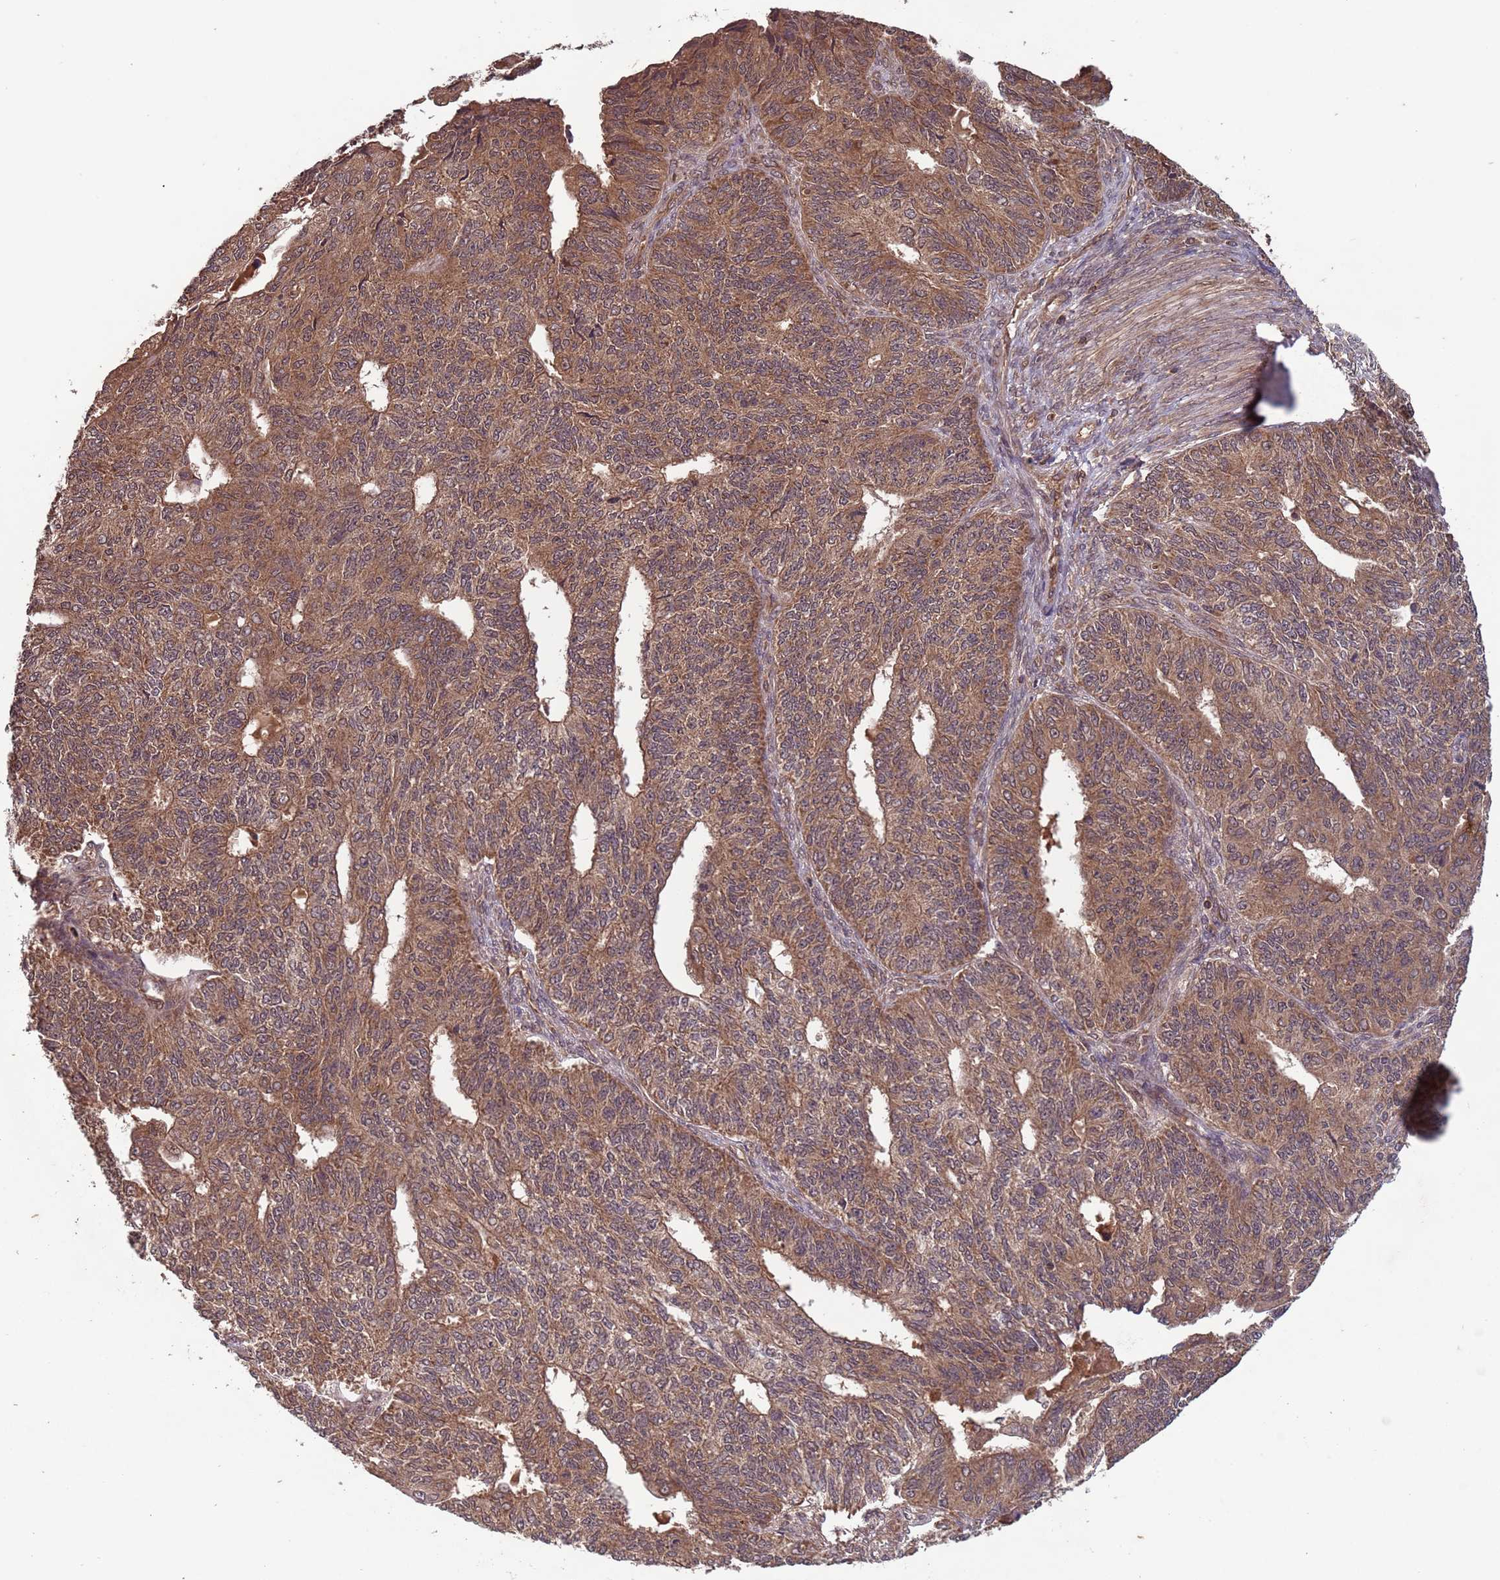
{"staining": {"intensity": "moderate", "quantity": ">75%", "location": "cytoplasmic/membranous"}, "tissue": "endometrial cancer", "cell_type": "Tumor cells", "image_type": "cancer", "snomed": [{"axis": "morphology", "description": "Adenocarcinoma, NOS"}, {"axis": "topography", "description": "Endometrium"}], "caption": "Human adenocarcinoma (endometrial) stained with a brown dye shows moderate cytoplasmic/membranous positive positivity in about >75% of tumor cells.", "gene": "ERI1", "patient": {"sex": "female", "age": 32}}